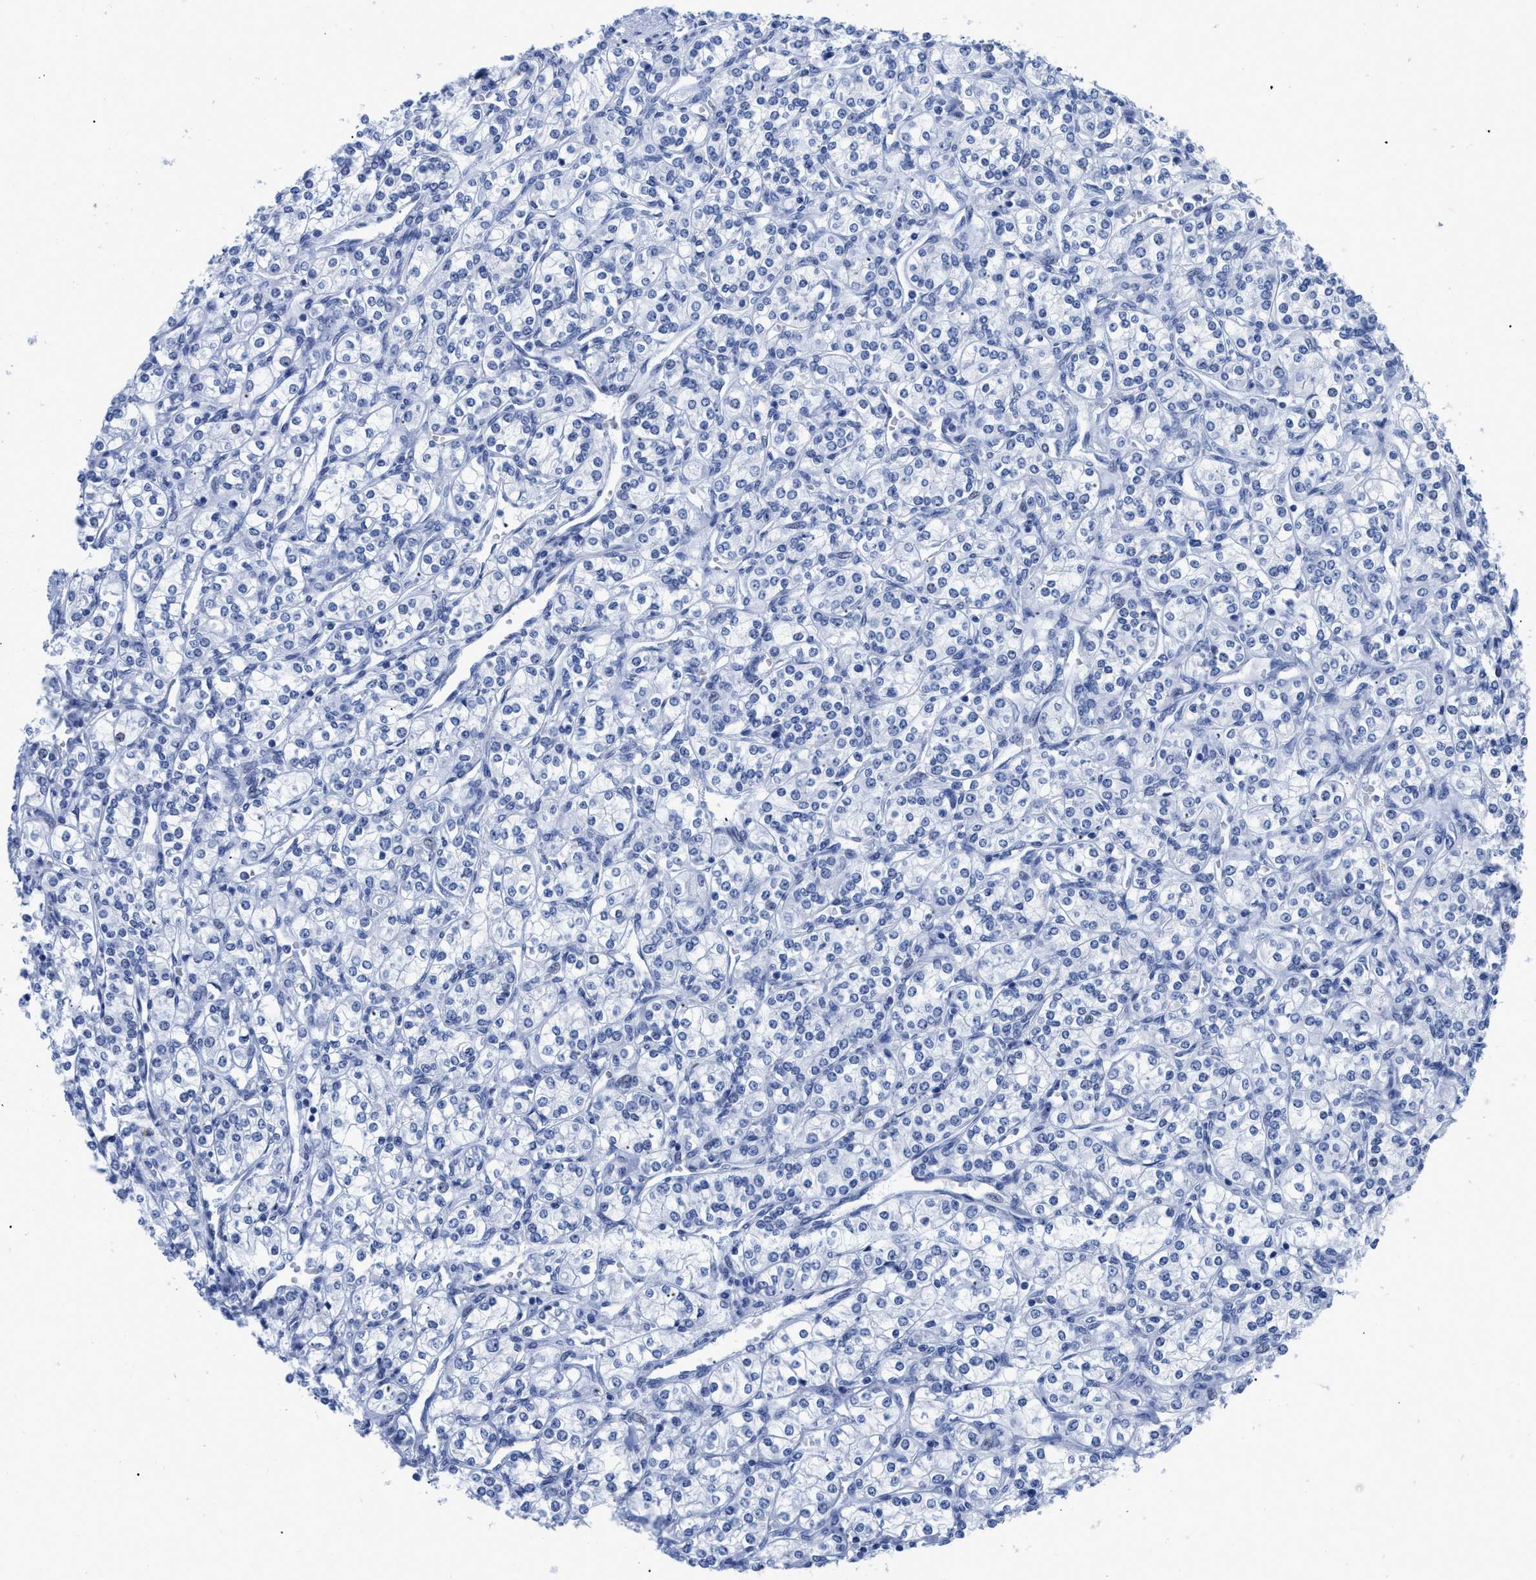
{"staining": {"intensity": "negative", "quantity": "none", "location": "none"}, "tissue": "renal cancer", "cell_type": "Tumor cells", "image_type": "cancer", "snomed": [{"axis": "morphology", "description": "Adenocarcinoma, NOS"}, {"axis": "topography", "description": "Kidney"}], "caption": "This is an immunohistochemistry (IHC) photomicrograph of human renal cancer (adenocarcinoma). There is no staining in tumor cells.", "gene": "DUSP26", "patient": {"sex": "male", "age": 77}}